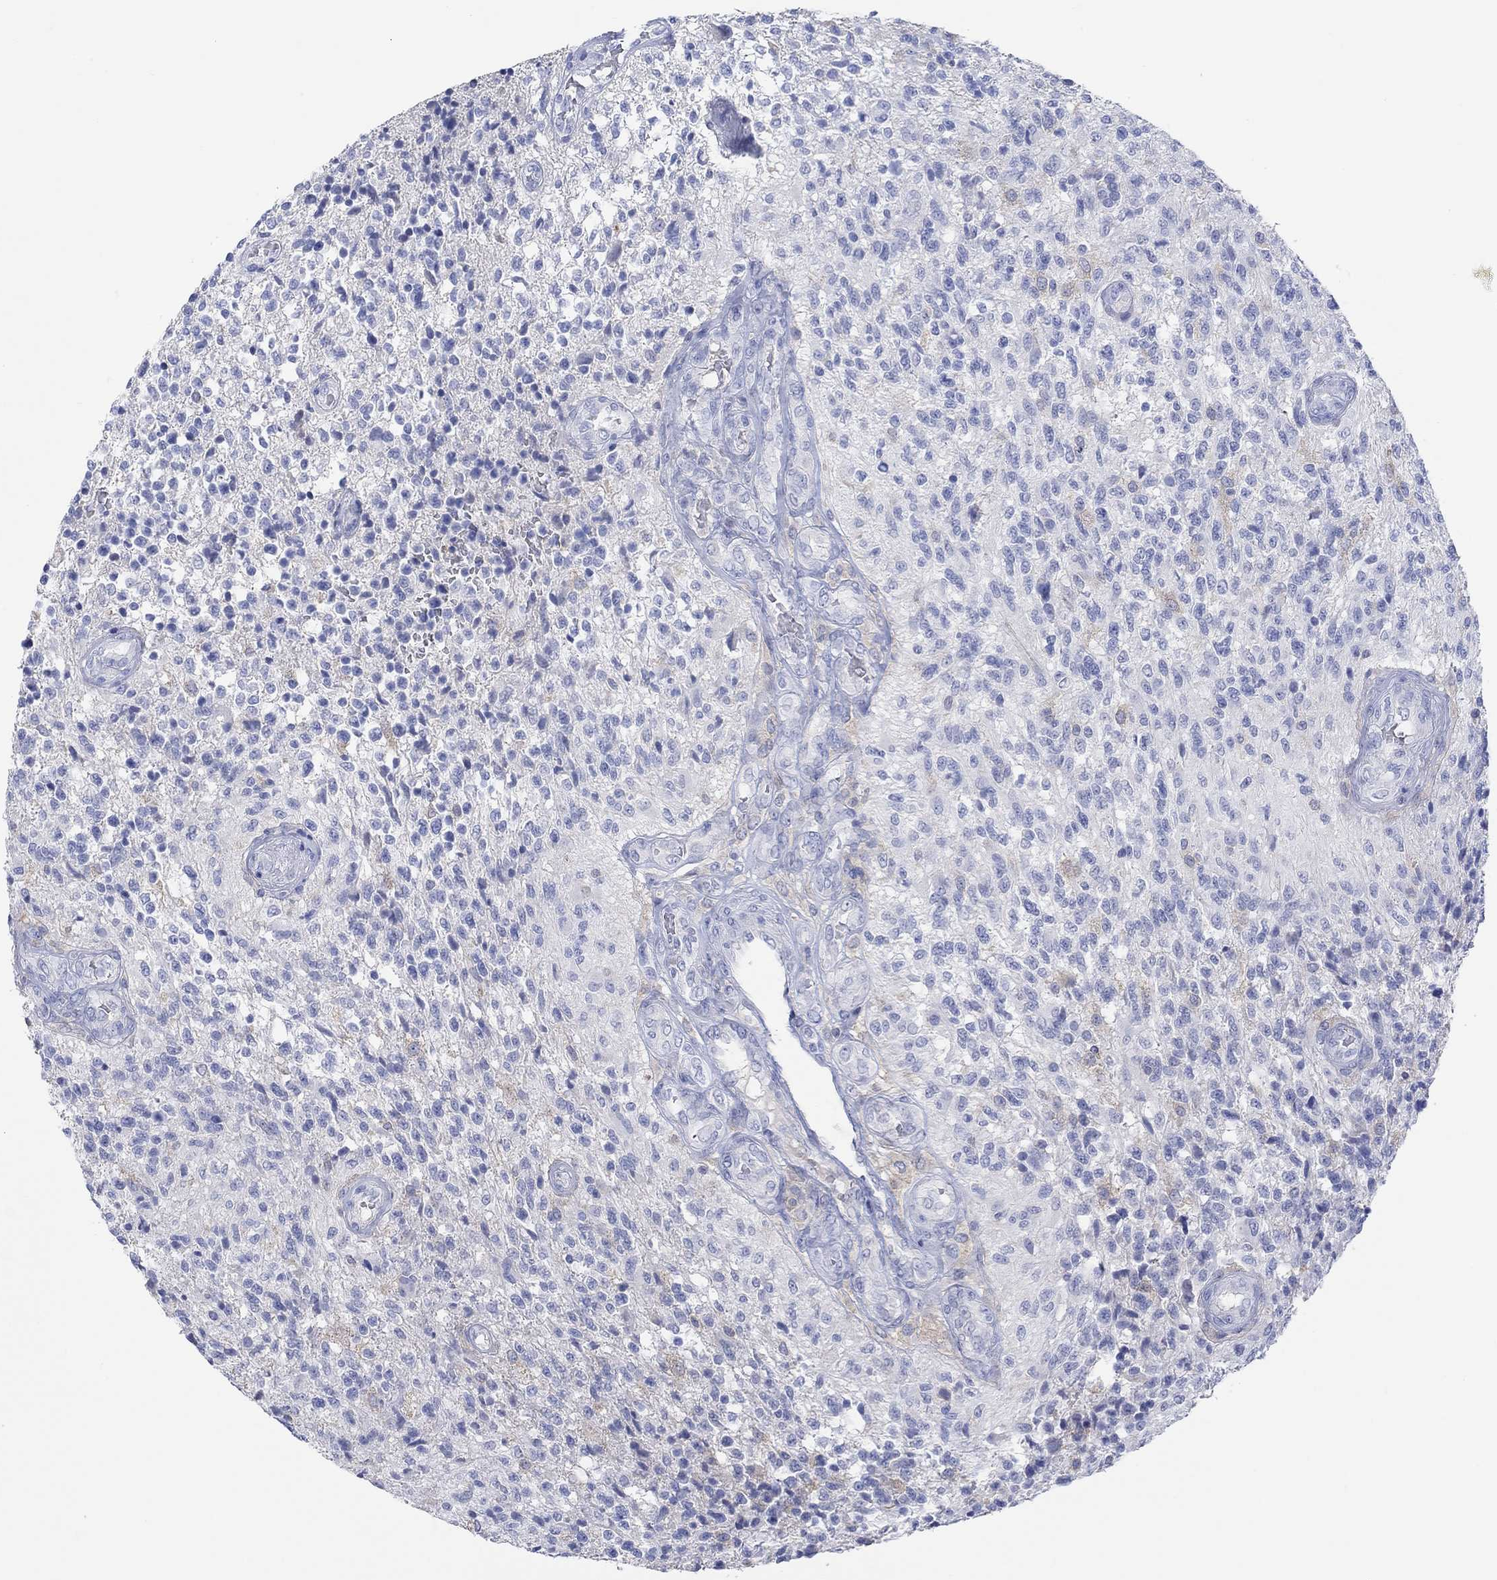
{"staining": {"intensity": "negative", "quantity": "none", "location": "none"}, "tissue": "glioma", "cell_type": "Tumor cells", "image_type": "cancer", "snomed": [{"axis": "morphology", "description": "Glioma, malignant, High grade"}, {"axis": "topography", "description": "Brain"}], "caption": "Tumor cells are negative for protein expression in human glioma.", "gene": "GCM1", "patient": {"sex": "male", "age": 56}}